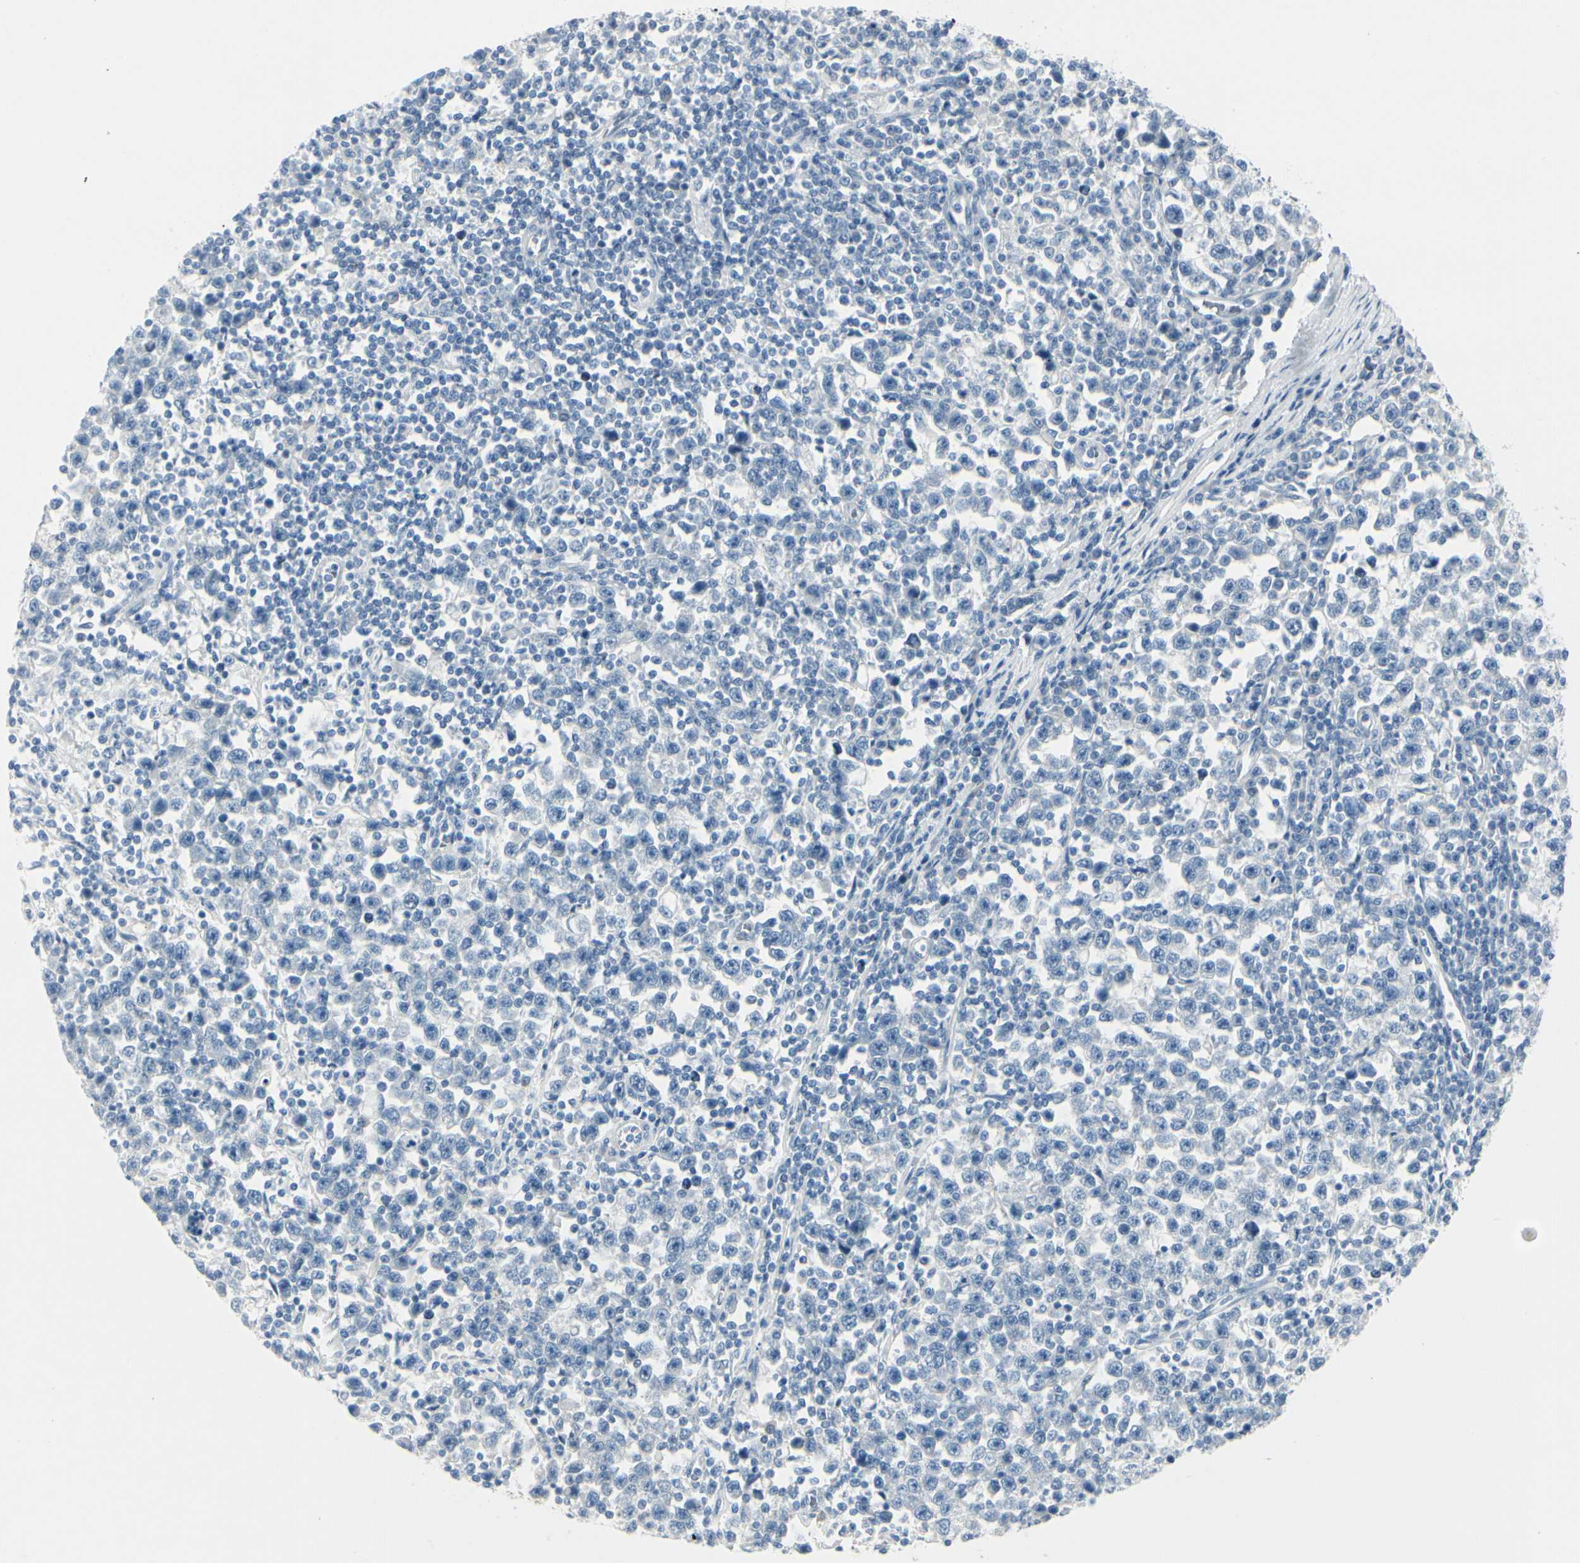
{"staining": {"intensity": "negative", "quantity": "none", "location": "none"}, "tissue": "testis cancer", "cell_type": "Tumor cells", "image_type": "cancer", "snomed": [{"axis": "morphology", "description": "Seminoma, NOS"}, {"axis": "topography", "description": "Testis"}], "caption": "A histopathology image of human testis seminoma is negative for staining in tumor cells.", "gene": "CDHR5", "patient": {"sex": "male", "age": 43}}